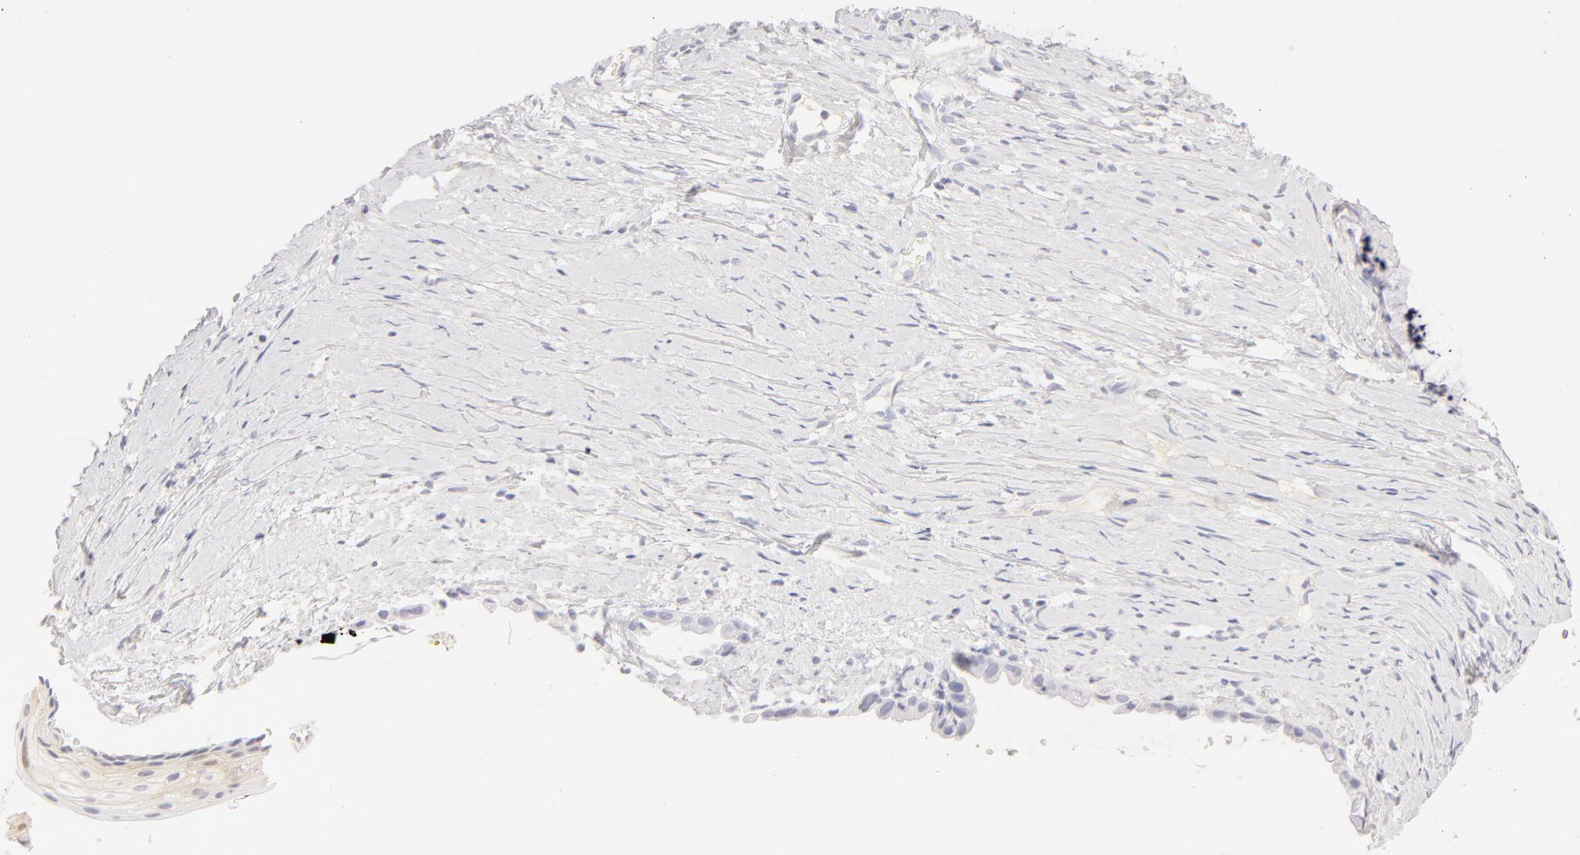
{"staining": {"intensity": "negative", "quantity": "none", "location": "none"}, "tissue": "cervix", "cell_type": "Glandular cells", "image_type": "normal", "snomed": [{"axis": "morphology", "description": "Normal tissue, NOS"}, {"axis": "topography", "description": "Cervix"}], "caption": "A high-resolution image shows IHC staining of unremarkable cervix, which demonstrates no significant staining in glandular cells. (Stains: DAB IHC with hematoxylin counter stain, Microscopy: brightfield microscopy at high magnification).", "gene": "LGALS7B", "patient": {"sex": "female", "age": 82}}